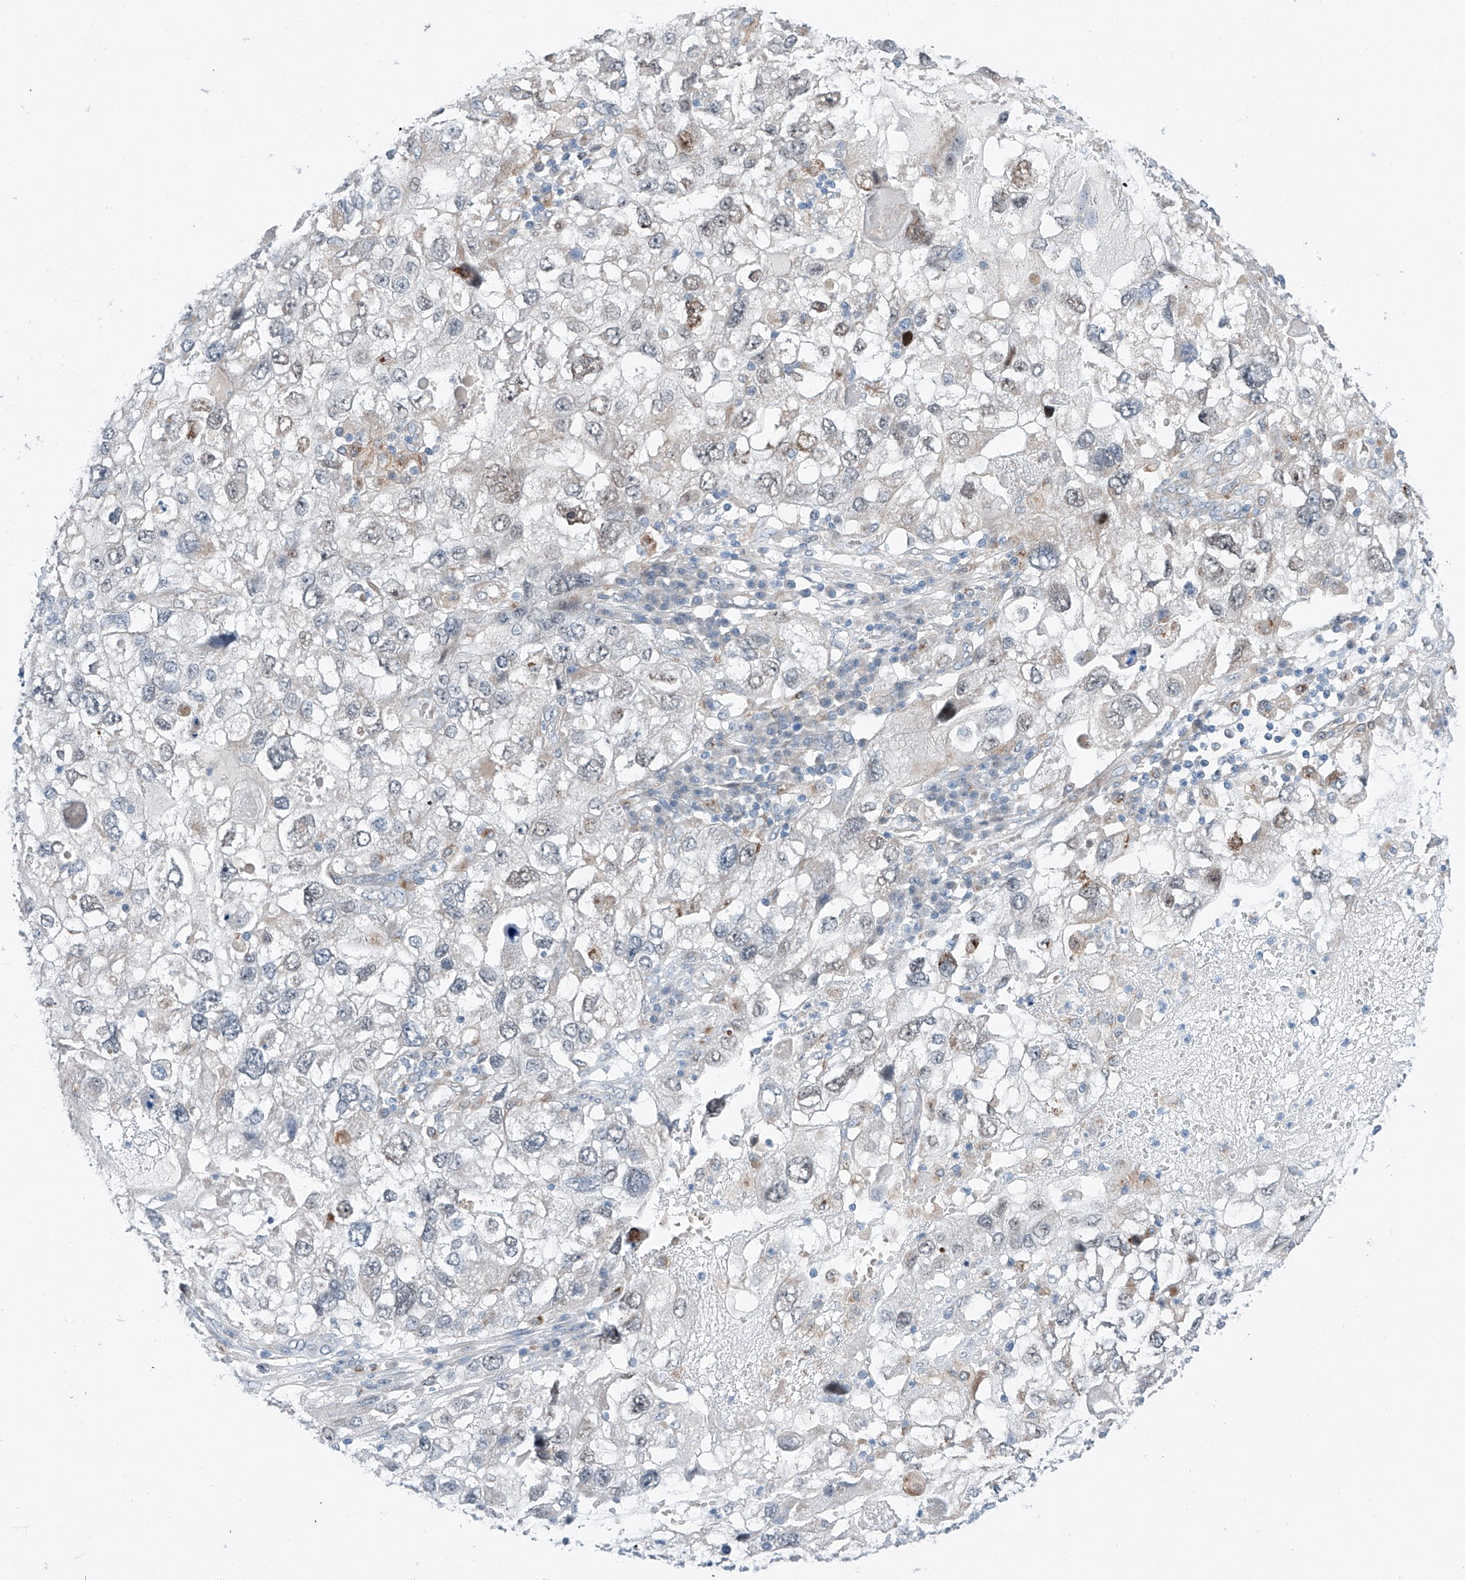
{"staining": {"intensity": "weak", "quantity": "<25%", "location": "nuclear"}, "tissue": "endometrial cancer", "cell_type": "Tumor cells", "image_type": "cancer", "snomed": [{"axis": "morphology", "description": "Adenocarcinoma, NOS"}, {"axis": "topography", "description": "Endometrium"}], "caption": "Immunohistochemistry of adenocarcinoma (endometrial) displays no staining in tumor cells. Brightfield microscopy of immunohistochemistry (IHC) stained with DAB (brown) and hematoxylin (blue), captured at high magnification.", "gene": "CLDND1", "patient": {"sex": "female", "age": 49}}